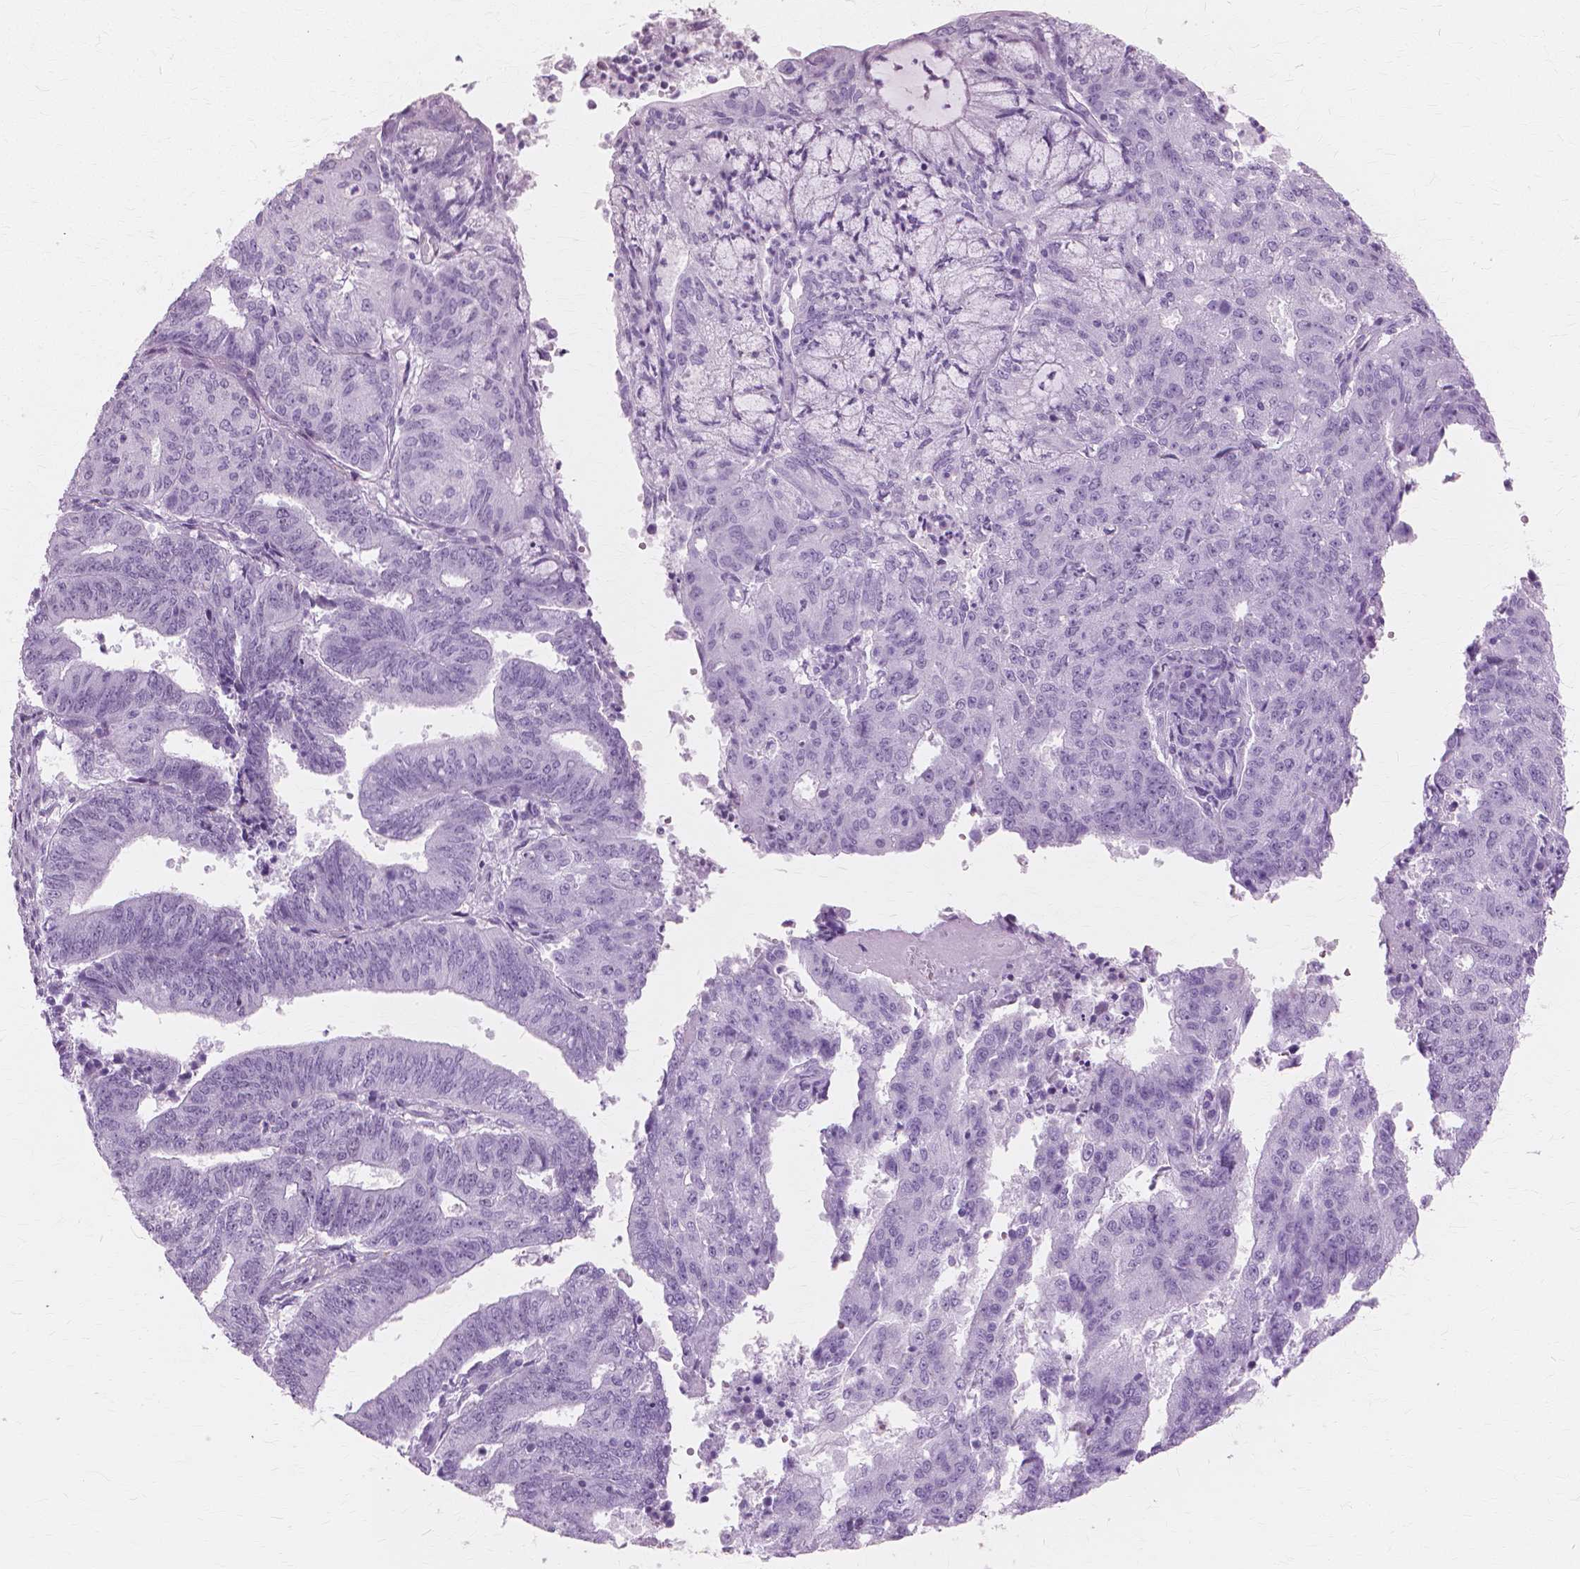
{"staining": {"intensity": "negative", "quantity": "none", "location": "none"}, "tissue": "endometrial cancer", "cell_type": "Tumor cells", "image_type": "cancer", "snomed": [{"axis": "morphology", "description": "Adenocarcinoma, NOS"}, {"axis": "topography", "description": "Endometrium"}], "caption": "Human adenocarcinoma (endometrial) stained for a protein using immunohistochemistry (IHC) demonstrates no positivity in tumor cells.", "gene": "SFTPD", "patient": {"sex": "female", "age": 82}}